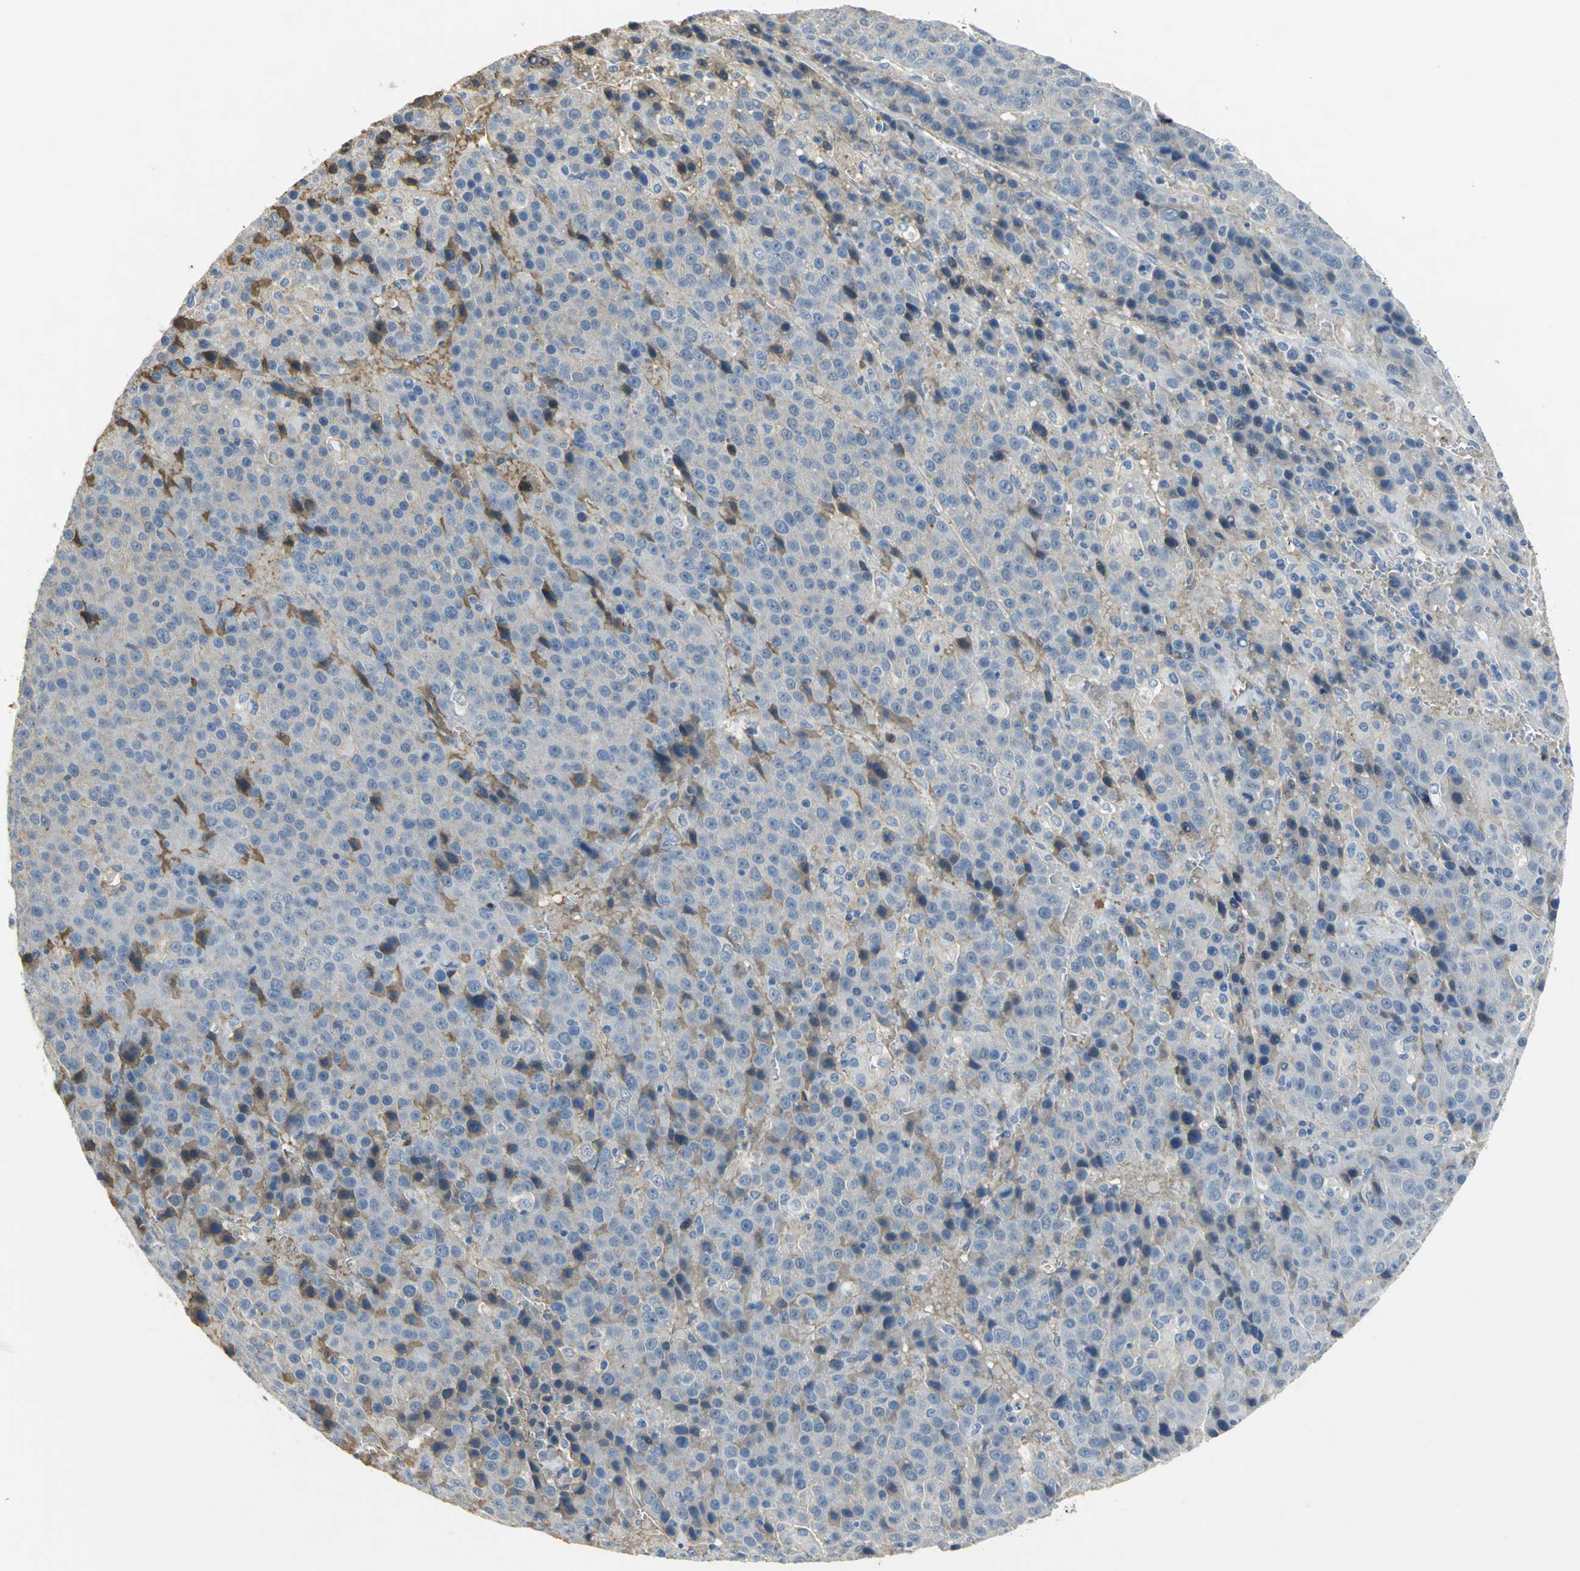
{"staining": {"intensity": "weak", "quantity": "25%-75%", "location": "cytoplasmic/membranous"}, "tissue": "liver cancer", "cell_type": "Tumor cells", "image_type": "cancer", "snomed": [{"axis": "morphology", "description": "Carcinoma, Hepatocellular, NOS"}, {"axis": "topography", "description": "Liver"}], "caption": "A low amount of weak cytoplasmic/membranous positivity is seen in approximately 25%-75% of tumor cells in liver hepatocellular carcinoma tissue.", "gene": "GYG2", "patient": {"sex": "female", "age": 53}}